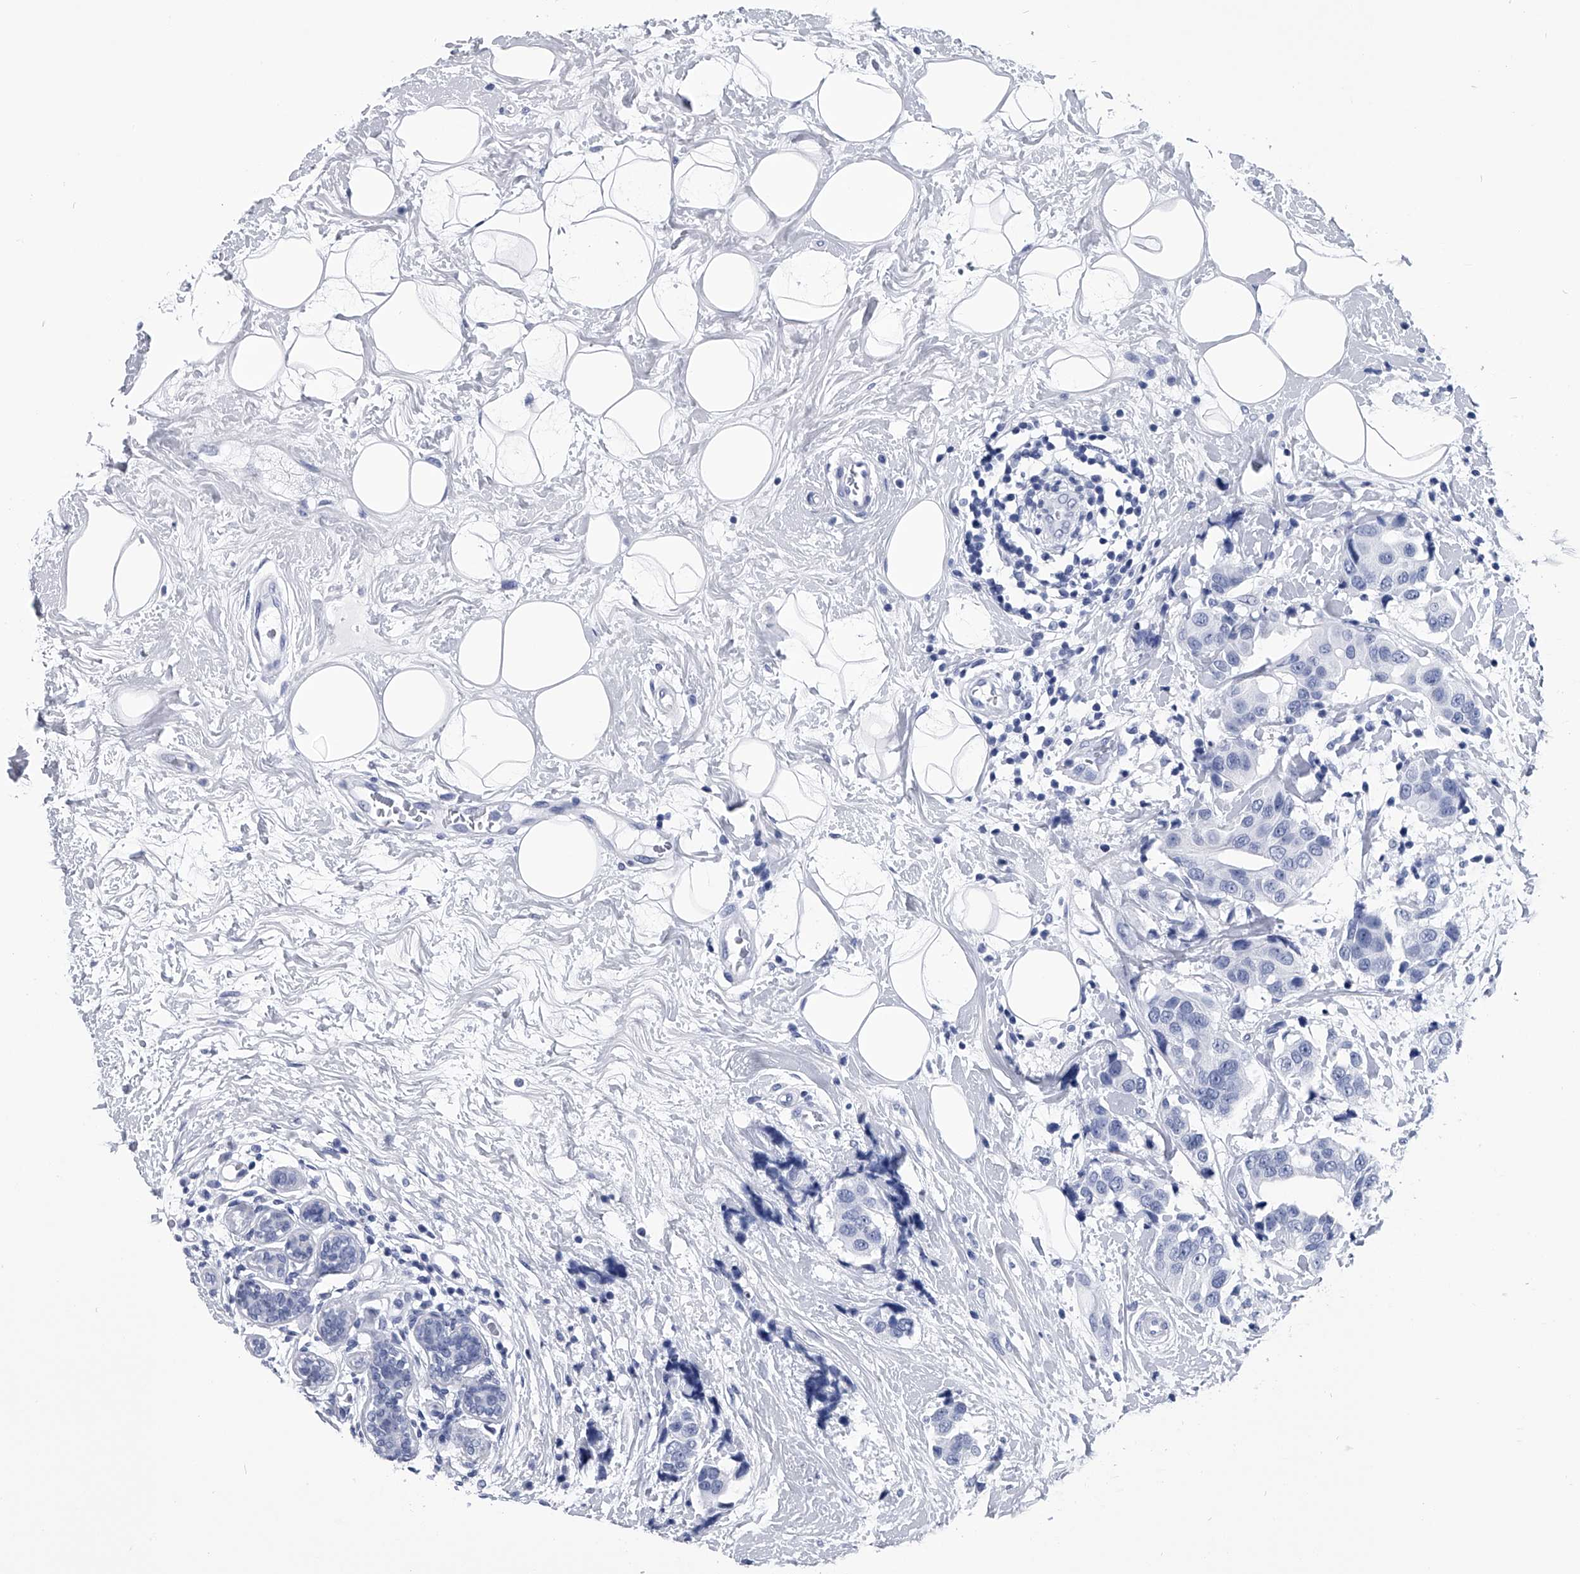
{"staining": {"intensity": "negative", "quantity": "none", "location": "none"}, "tissue": "breast cancer", "cell_type": "Tumor cells", "image_type": "cancer", "snomed": [{"axis": "morphology", "description": "Normal tissue, NOS"}, {"axis": "morphology", "description": "Duct carcinoma"}, {"axis": "topography", "description": "Breast"}], "caption": "Tumor cells show no significant protein positivity in breast cancer.", "gene": "PDXK", "patient": {"sex": "female", "age": 39}}